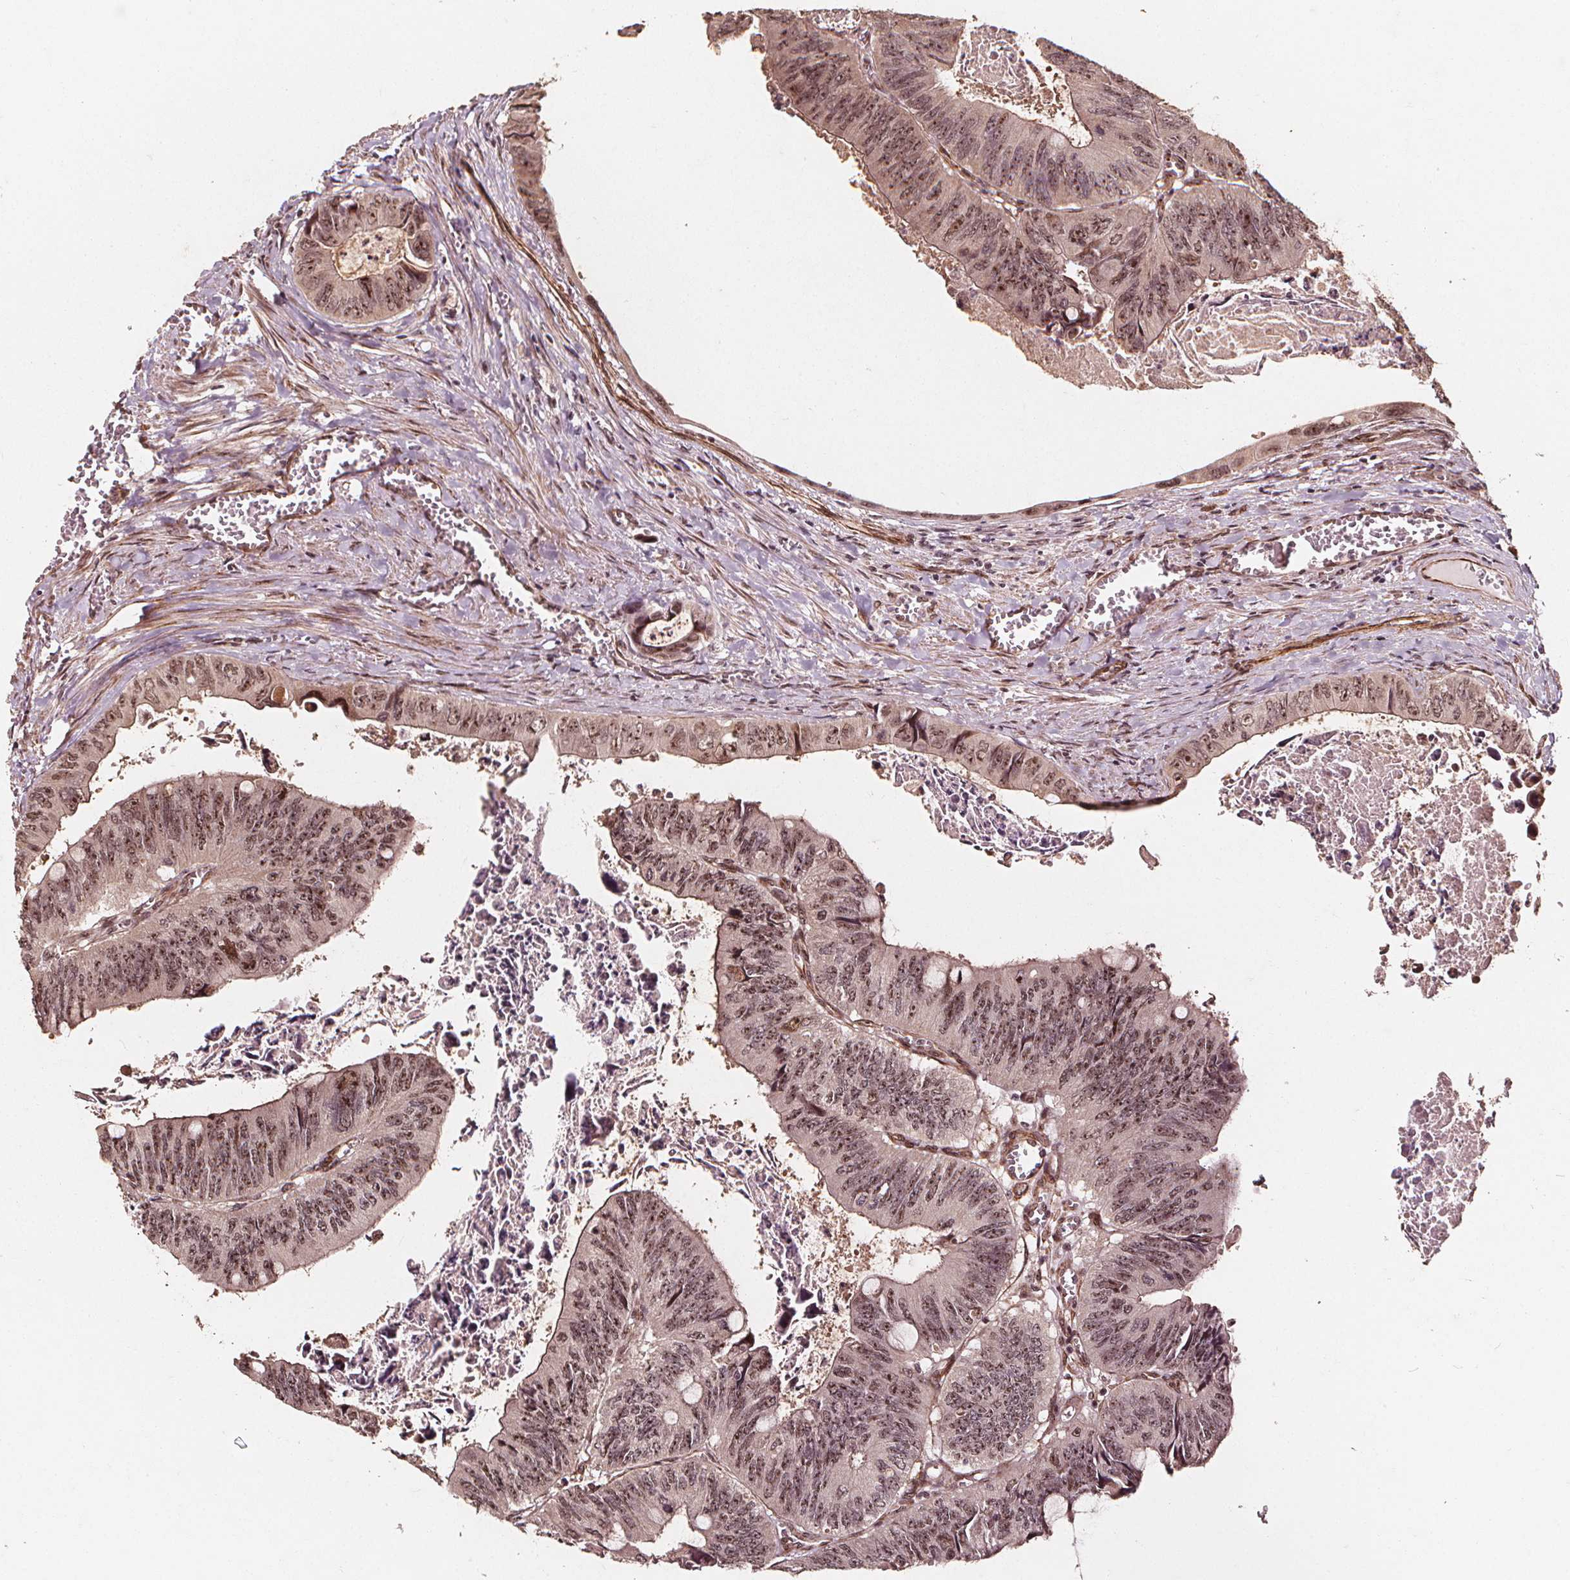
{"staining": {"intensity": "moderate", "quantity": ">75%", "location": "nuclear"}, "tissue": "colorectal cancer", "cell_type": "Tumor cells", "image_type": "cancer", "snomed": [{"axis": "morphology", "description": "Adenocarcinoma, NOS"}, {"axis": "topography", "description": "Colon"}], "caption": "Immunohistochemical staining of colorectal cancer demonstrates medium levels of moderate nuclear positivity in approximately >75% of tumor cells.", "gene": "EXOSC9", "patient": {"sex": "female", "age": 84}}